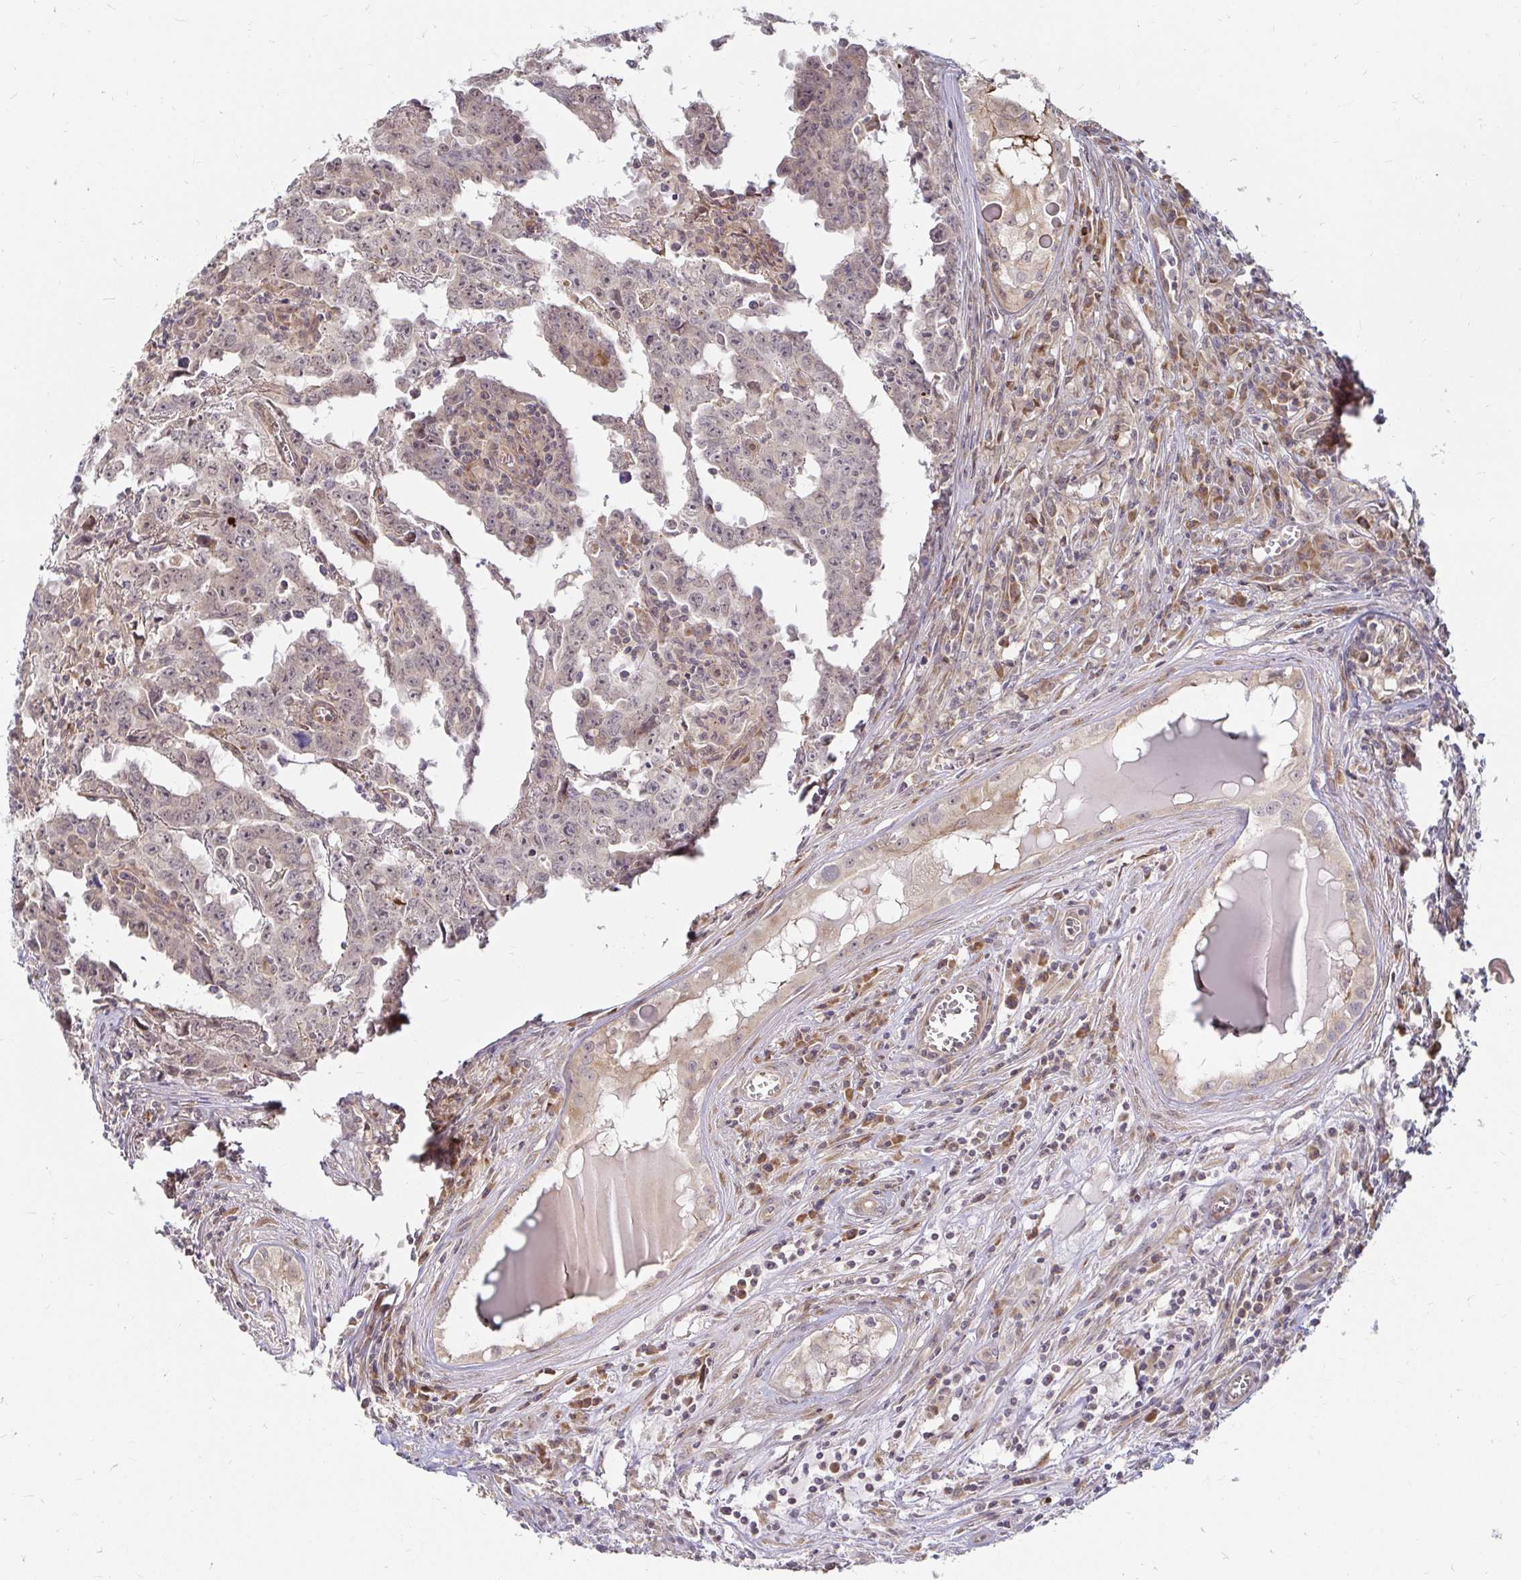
{"staining": {"intensity": "negative", "quantity": "none", "location": "none"}, "tissue": "testis cancer", "cell_type": "Tumor cells", "image_type": "cancer", "snomed": [{"axis": "morphology", "description": "Carcinoma, Embryonal, NOS"}, {"axis": "topography", "description": "Testis"}], "caption": "Image shows no significant protein expression in tumor cells of testis cancer. The staining was performed using DAB to visualize the protein expression in brown, while the nuclei were stained in blue with hematoxylin (Magnification: 20x).", "gene": "CAST", "patient": {"sex": "male", "age": 22}}